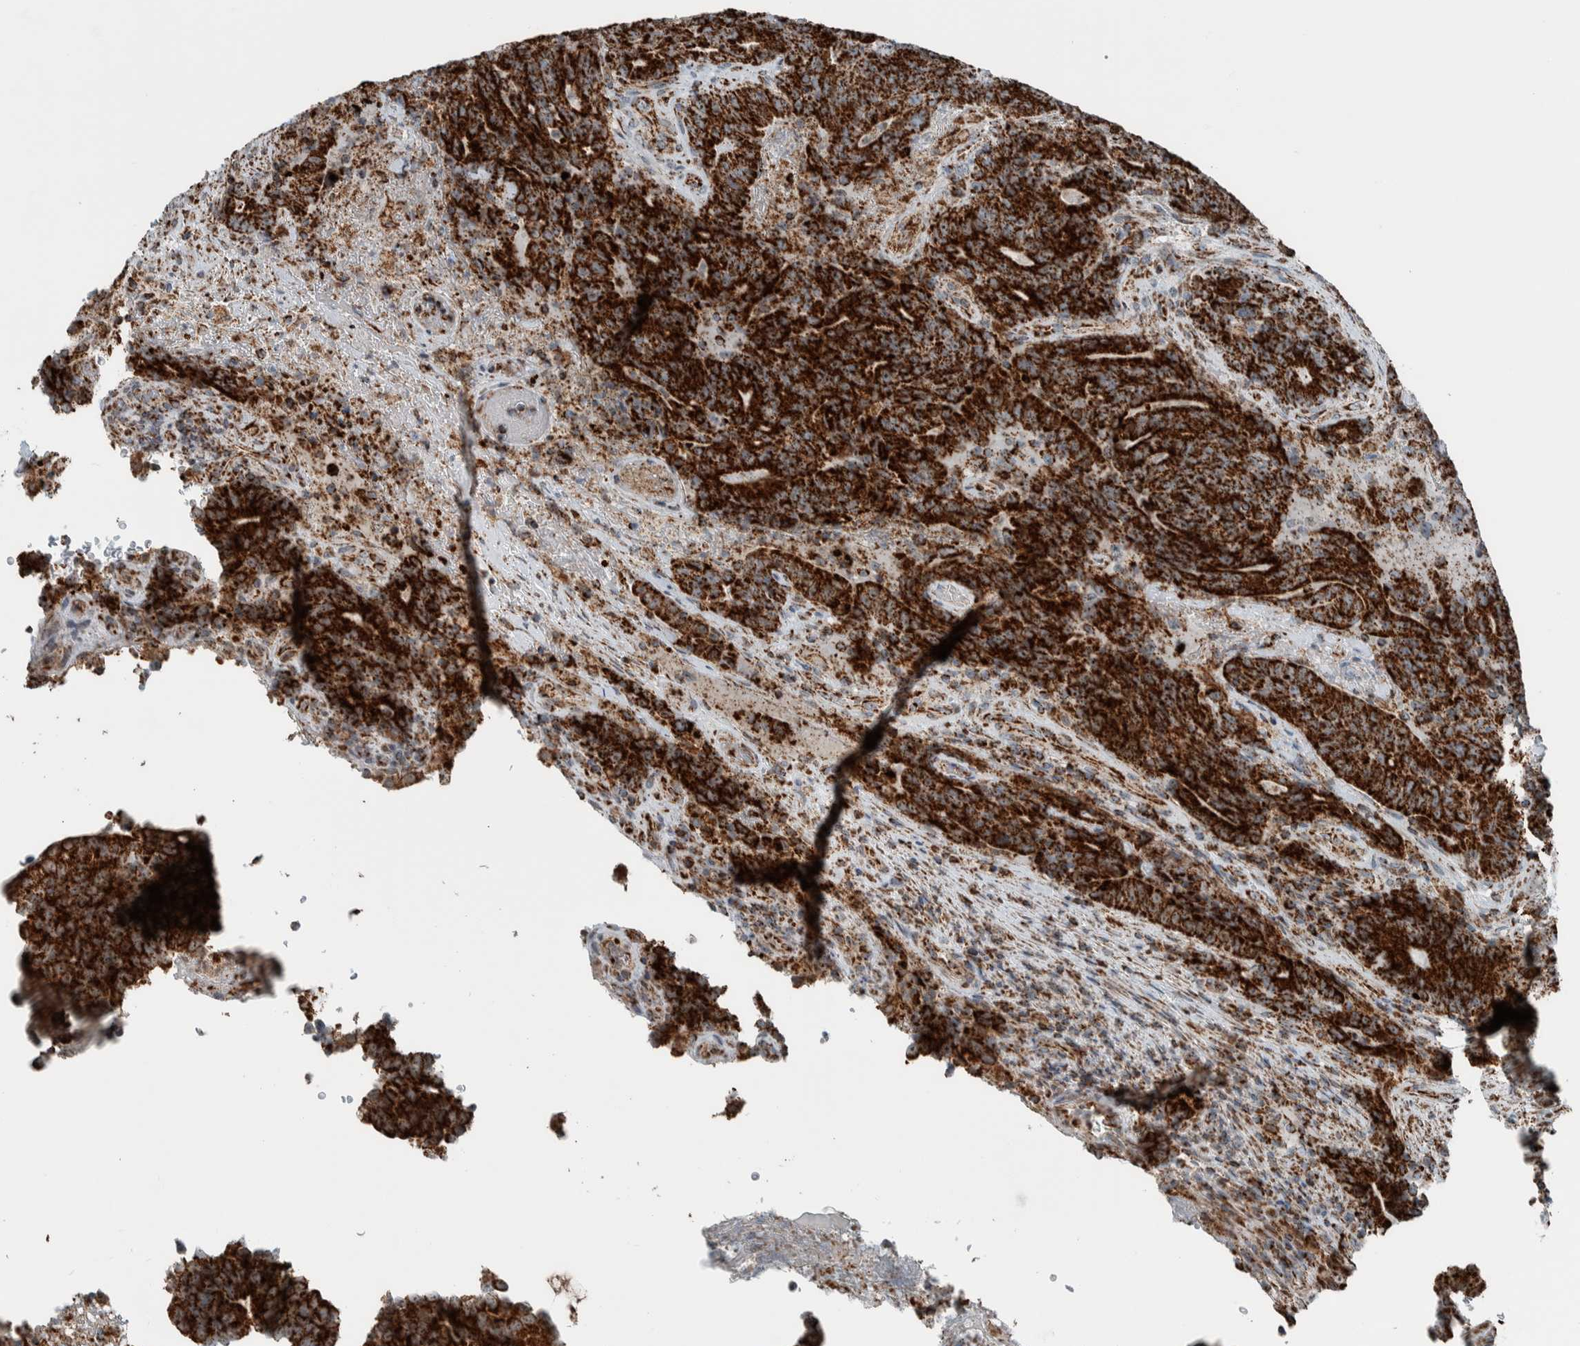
{"staining": {"intensity": "strong", "quantity": ">75%", "location": "cytoplasmic/membranous"}, "tissue": "colorectal cancer", "cell_type": "Tumor cells", "image_type": "cancer", "snomed": [{"axis": "morphology", "description": "Normal tissue, NOS"}, {"axis": "morphology", "description": "Adenocarcinoma, NOS"}, {"axis": "topography", "description": "Colon"}], "caption": "High-magnification brightfield microscopy of colorectal adenocarcinoma stained with DAB (brown) and counterstained with hematoxylin (blue). tumor cells exhibit strong cytoplasmic/membranous expression is identified in about>75% of cells.", "gene": "CNTROB", "patient": {"sex": "female", "age": 75}}